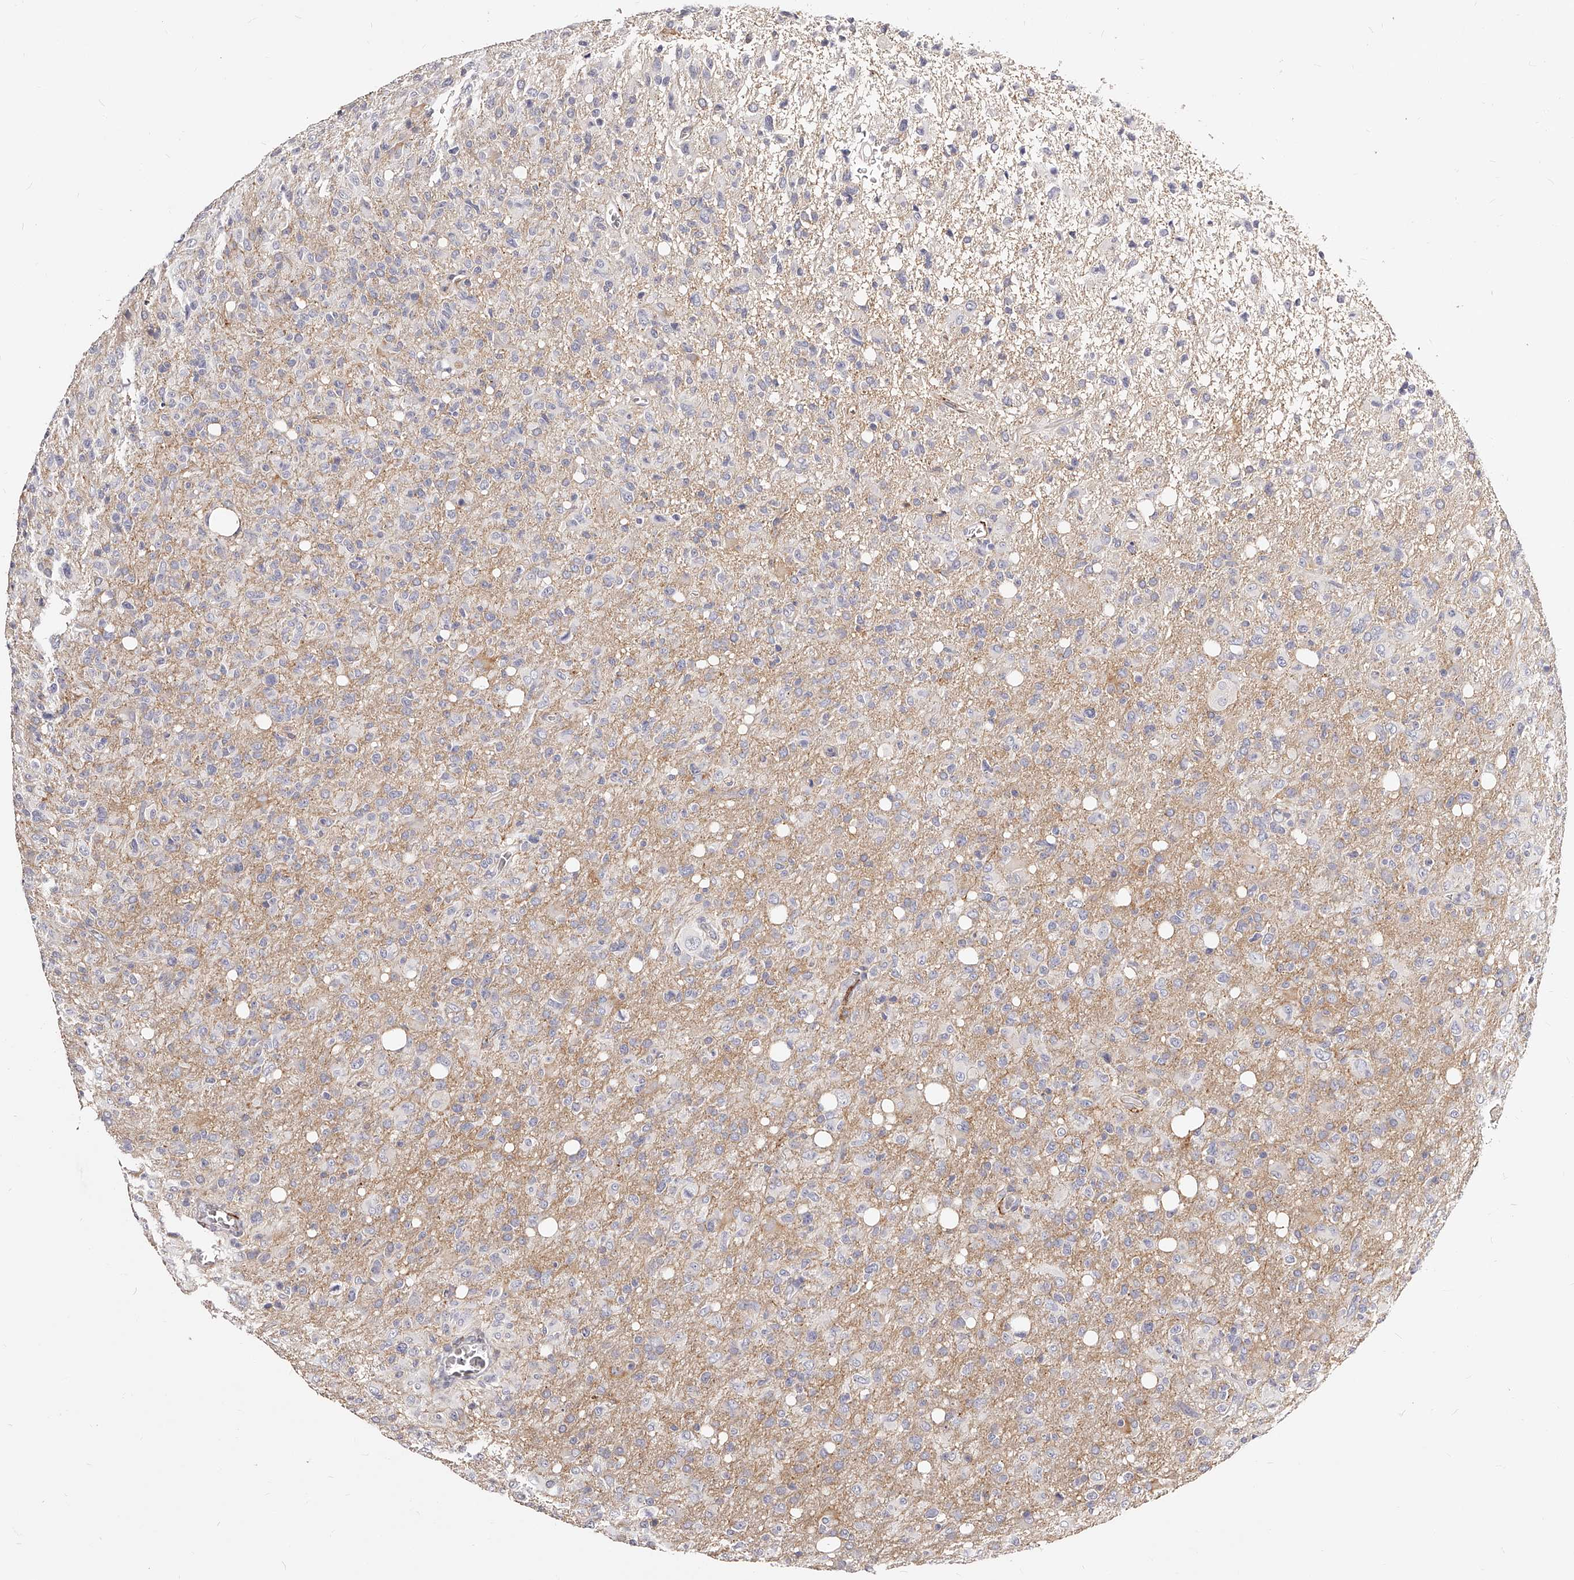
{"staining": {"intensity": "negative", "quantity": "none", "location": "none"}, "tissue": "glioma", "cell_type": "Tumor cells", "image_type": "cancer", "snomed": [{"axis": "morphology", "description": "Glioma, malignant, High grade"}, {"axis": "topography", "description": "Brain"}], "caption": "The IHC histopathology image has no significant staining in tumor cells of malignant high-grade glioma tissue.", "gene": "CD82", "patient": {"sex": "female", "age": 57}}